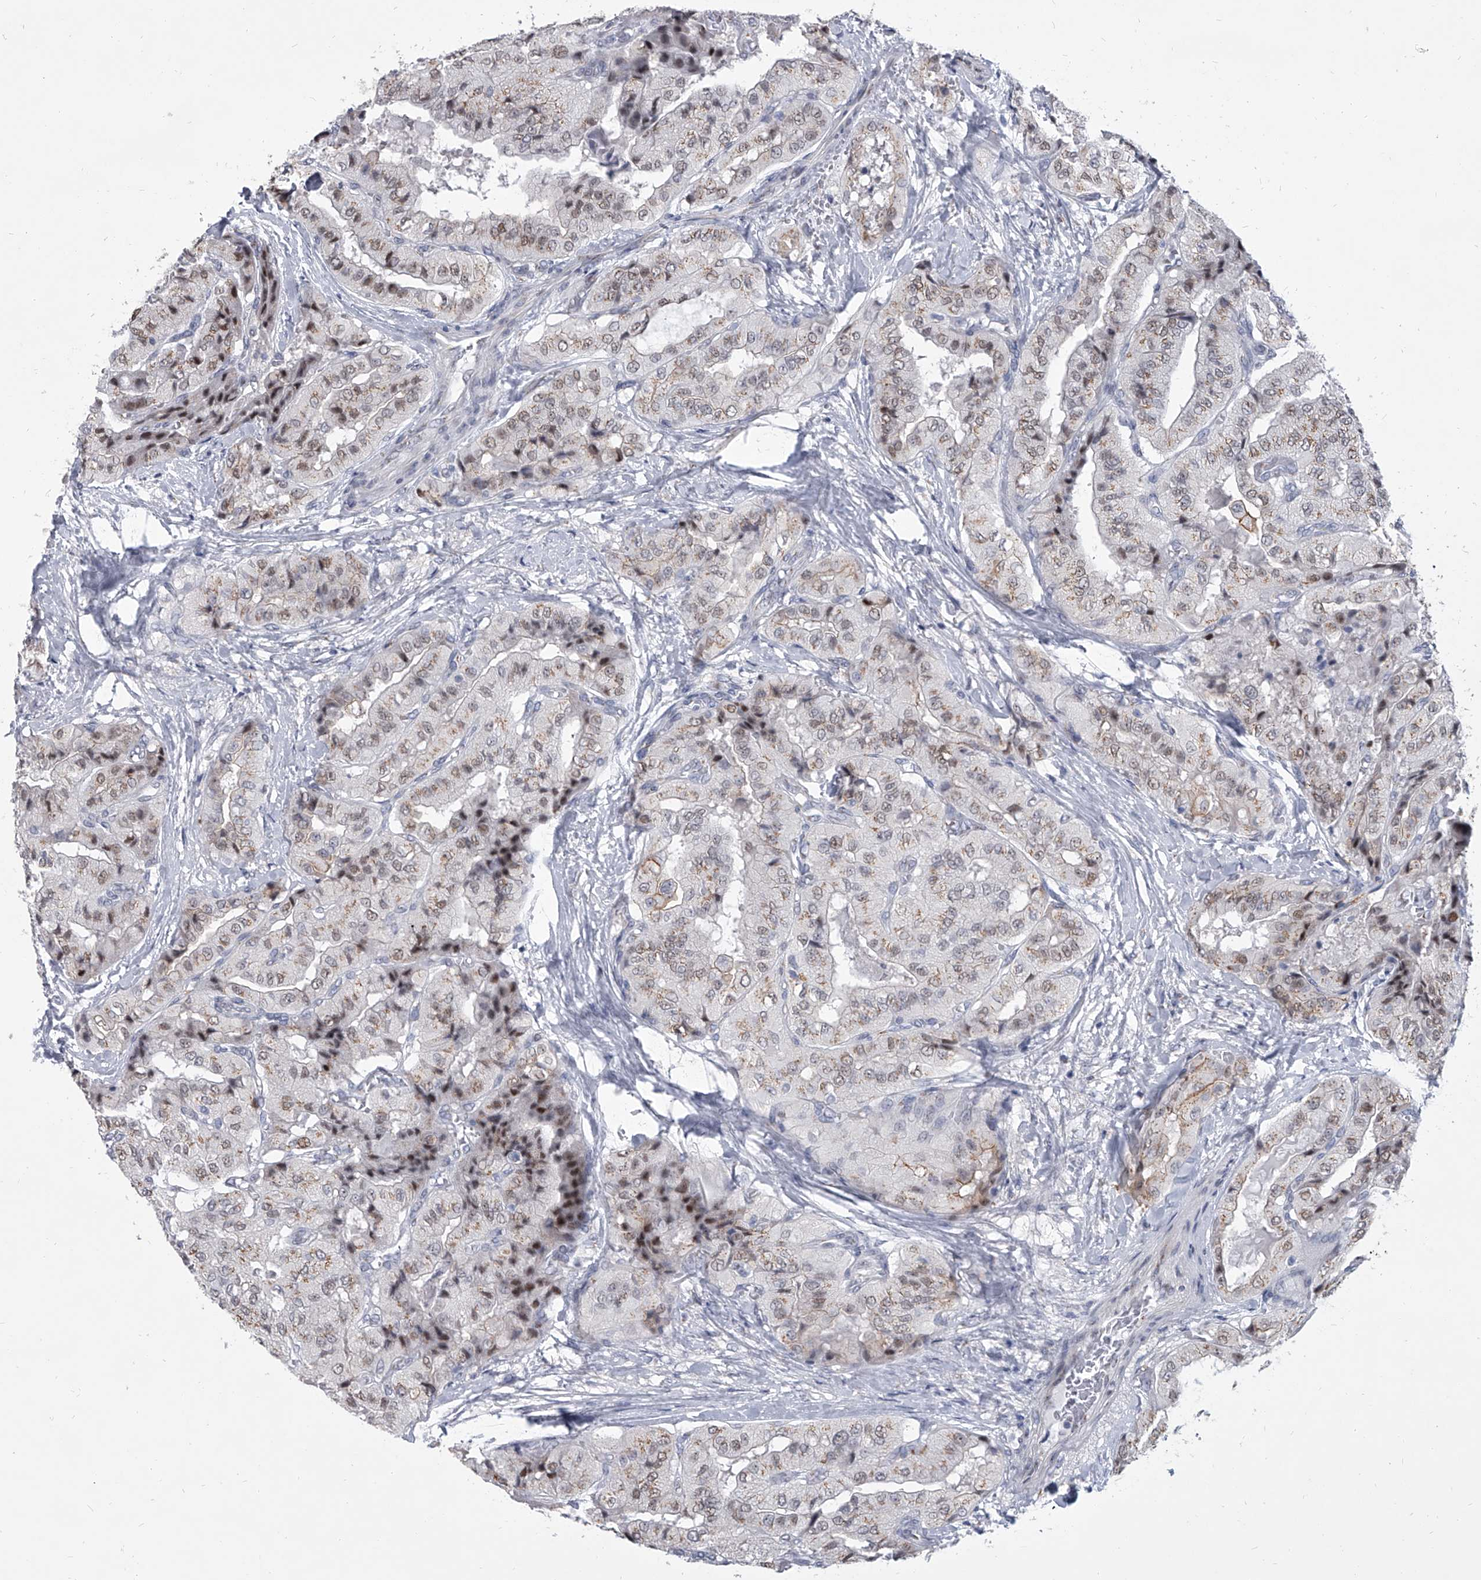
{"staining": {"intensity": "weak", "quantity": "25%-75%", "location": "cytoplasmic/membranous,nuclear"}, "tissue": "thyroid cancer", "cell_type": "Tumor cells", "image_type": "cancer", "snomed": [{"axis": "morphology", "description": "Papillary adenocarcinoma, NOS"}, {"axis": "topography", "description": "Thyroid gland"}], "caption": "Papillary adenocarcinoma (thyroid) stained for a protein (brown) reveals weak cytoplasmic/membranous and nuclear positive expression in about 25%-75% of tumor cells.", "gene": "EVA1C", "patient": {"sex": "female", "age": 59}}